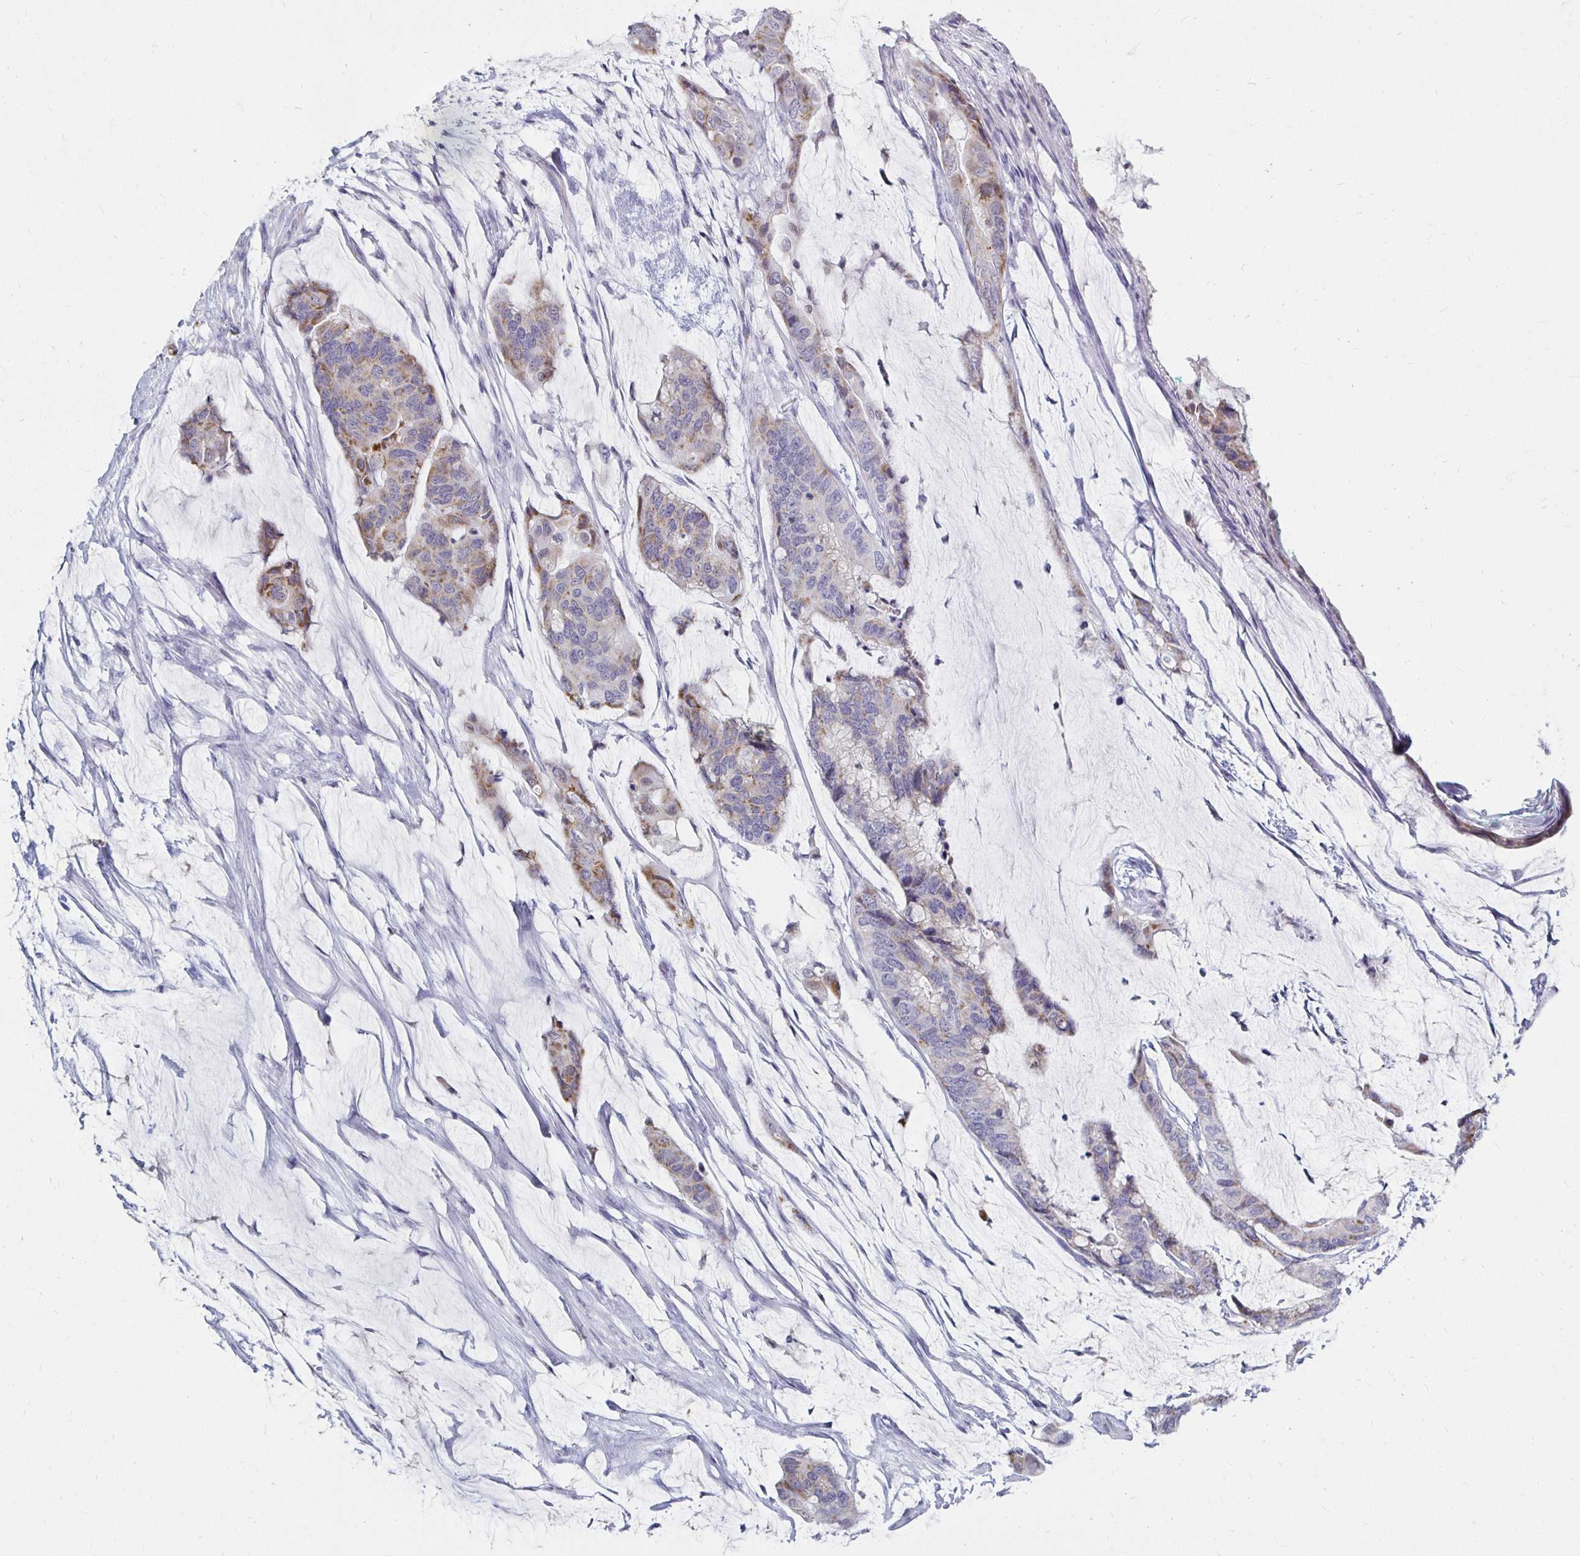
{"staining": {"intensity": "weak", "quantity": "25%-75%", "location": "cytoplasmic/membranous"}, "tissue": "colorectal cancer", "cell_type": "Tumor cells", "image_type": "cancer", "snomed": [{"axis": "morphology", "description": "Adenocarcinoma, NOS"}, {"axis": "topography", "description": "Rectum"}], "caption": "Immunohistochemical staining of colorectal cancer (adenocarcinoma) shows low levels of weak cytoplasmic/membranous positivity in approximately 25%-75% of tumor cells.", "gene": "NOCT", "patient": {"sex": "female", "age": 59}}